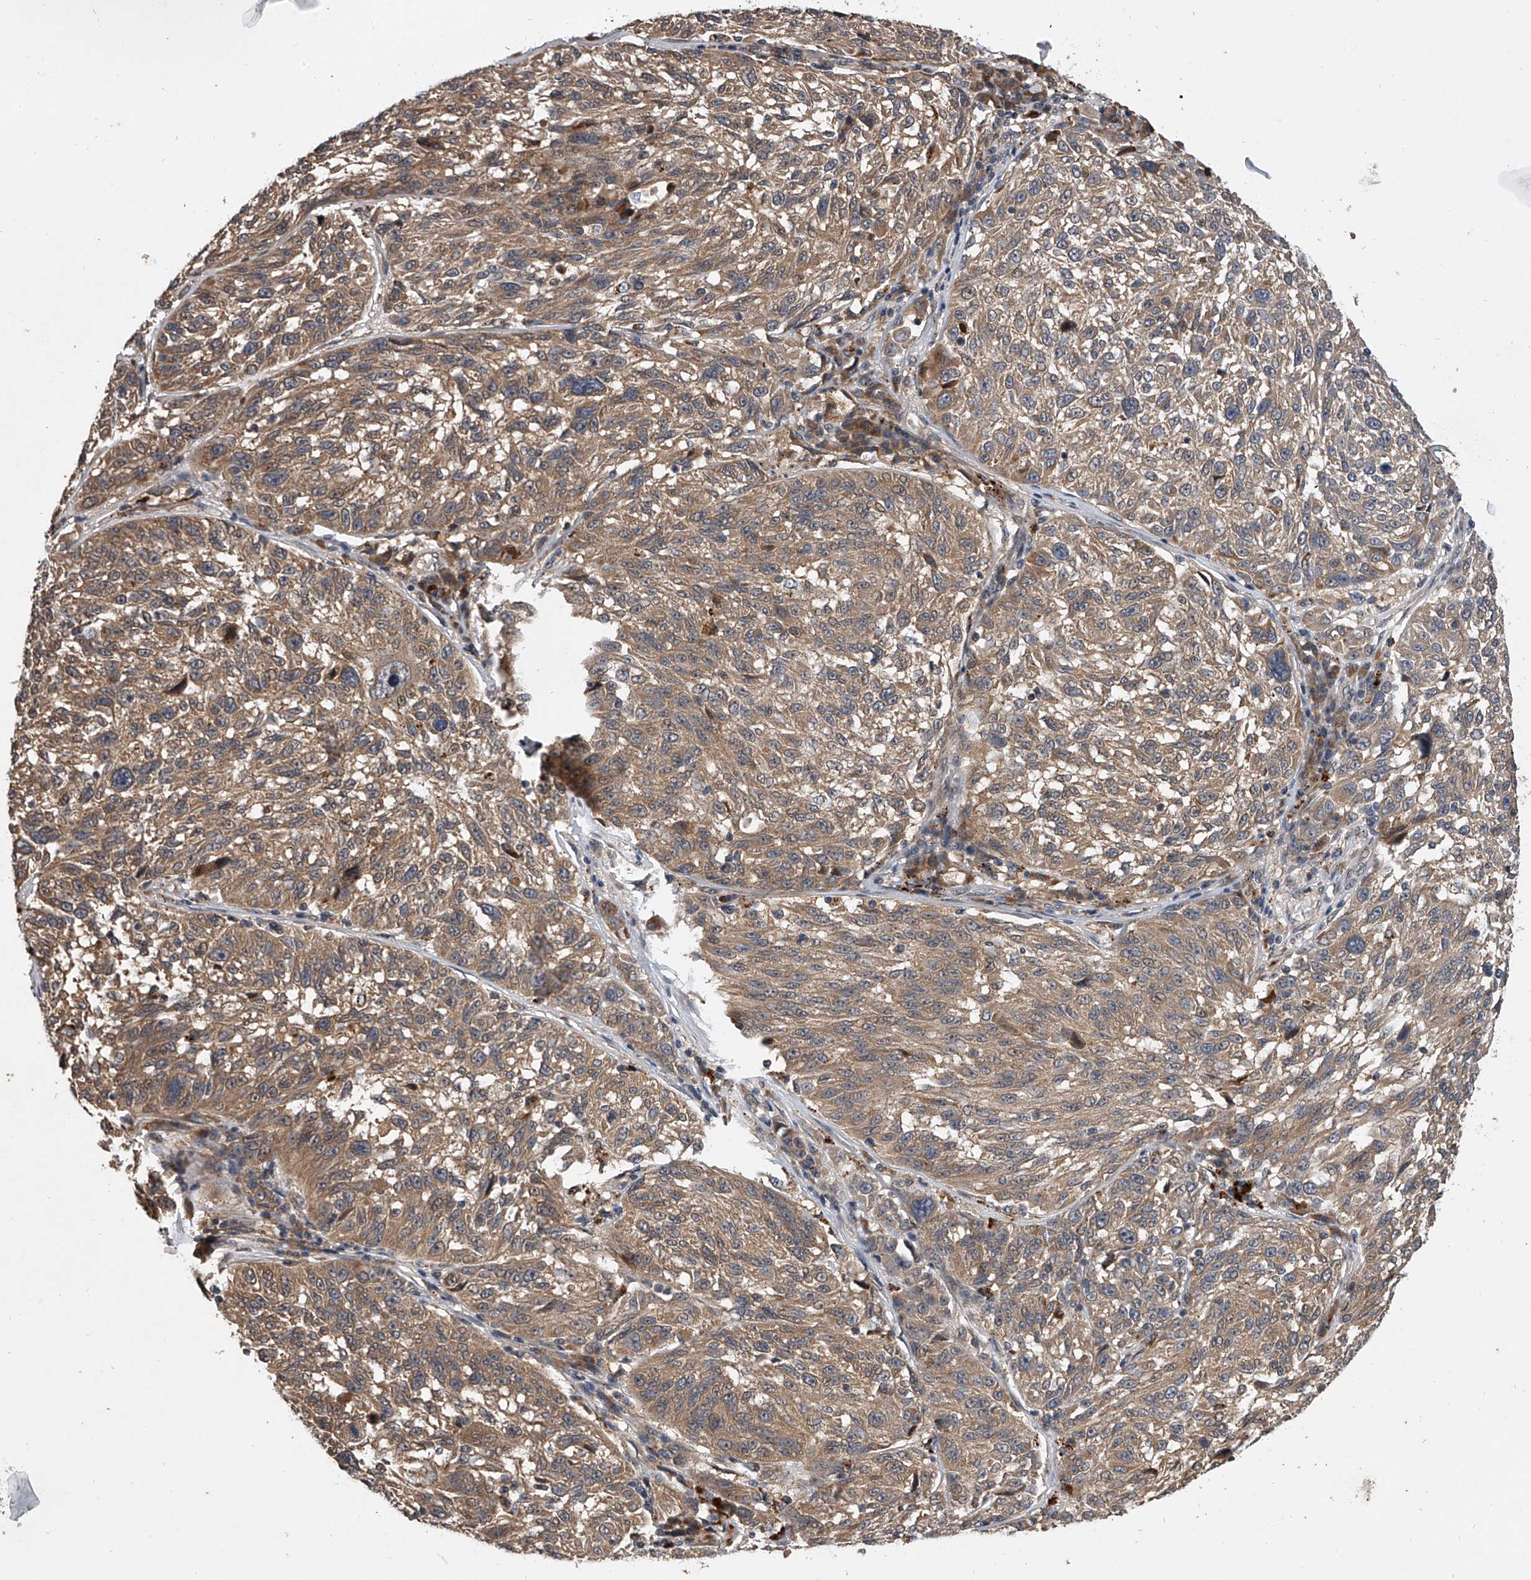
{"staining": {"intensity": "moderate", "quantity": ">75%", "location": "cytoplasmic/membranous"}, "tissue": "melanoma", "cell_type": "Tumor cells", "image_type": "cancer", "snomed": [{"axis": "morphology", "description": "Malignant melanoma, NOS"}, {"axis": "topography", "description": "Skin"}], "caption": "Human malignant melanoma stained for a protein (brown) exhibits moderate cytoplasmic/membranous positive expression in approximately >75% of tumor cells.", "gene": "GEMIN8", "patient": {"sex": "male", "age": 53}}